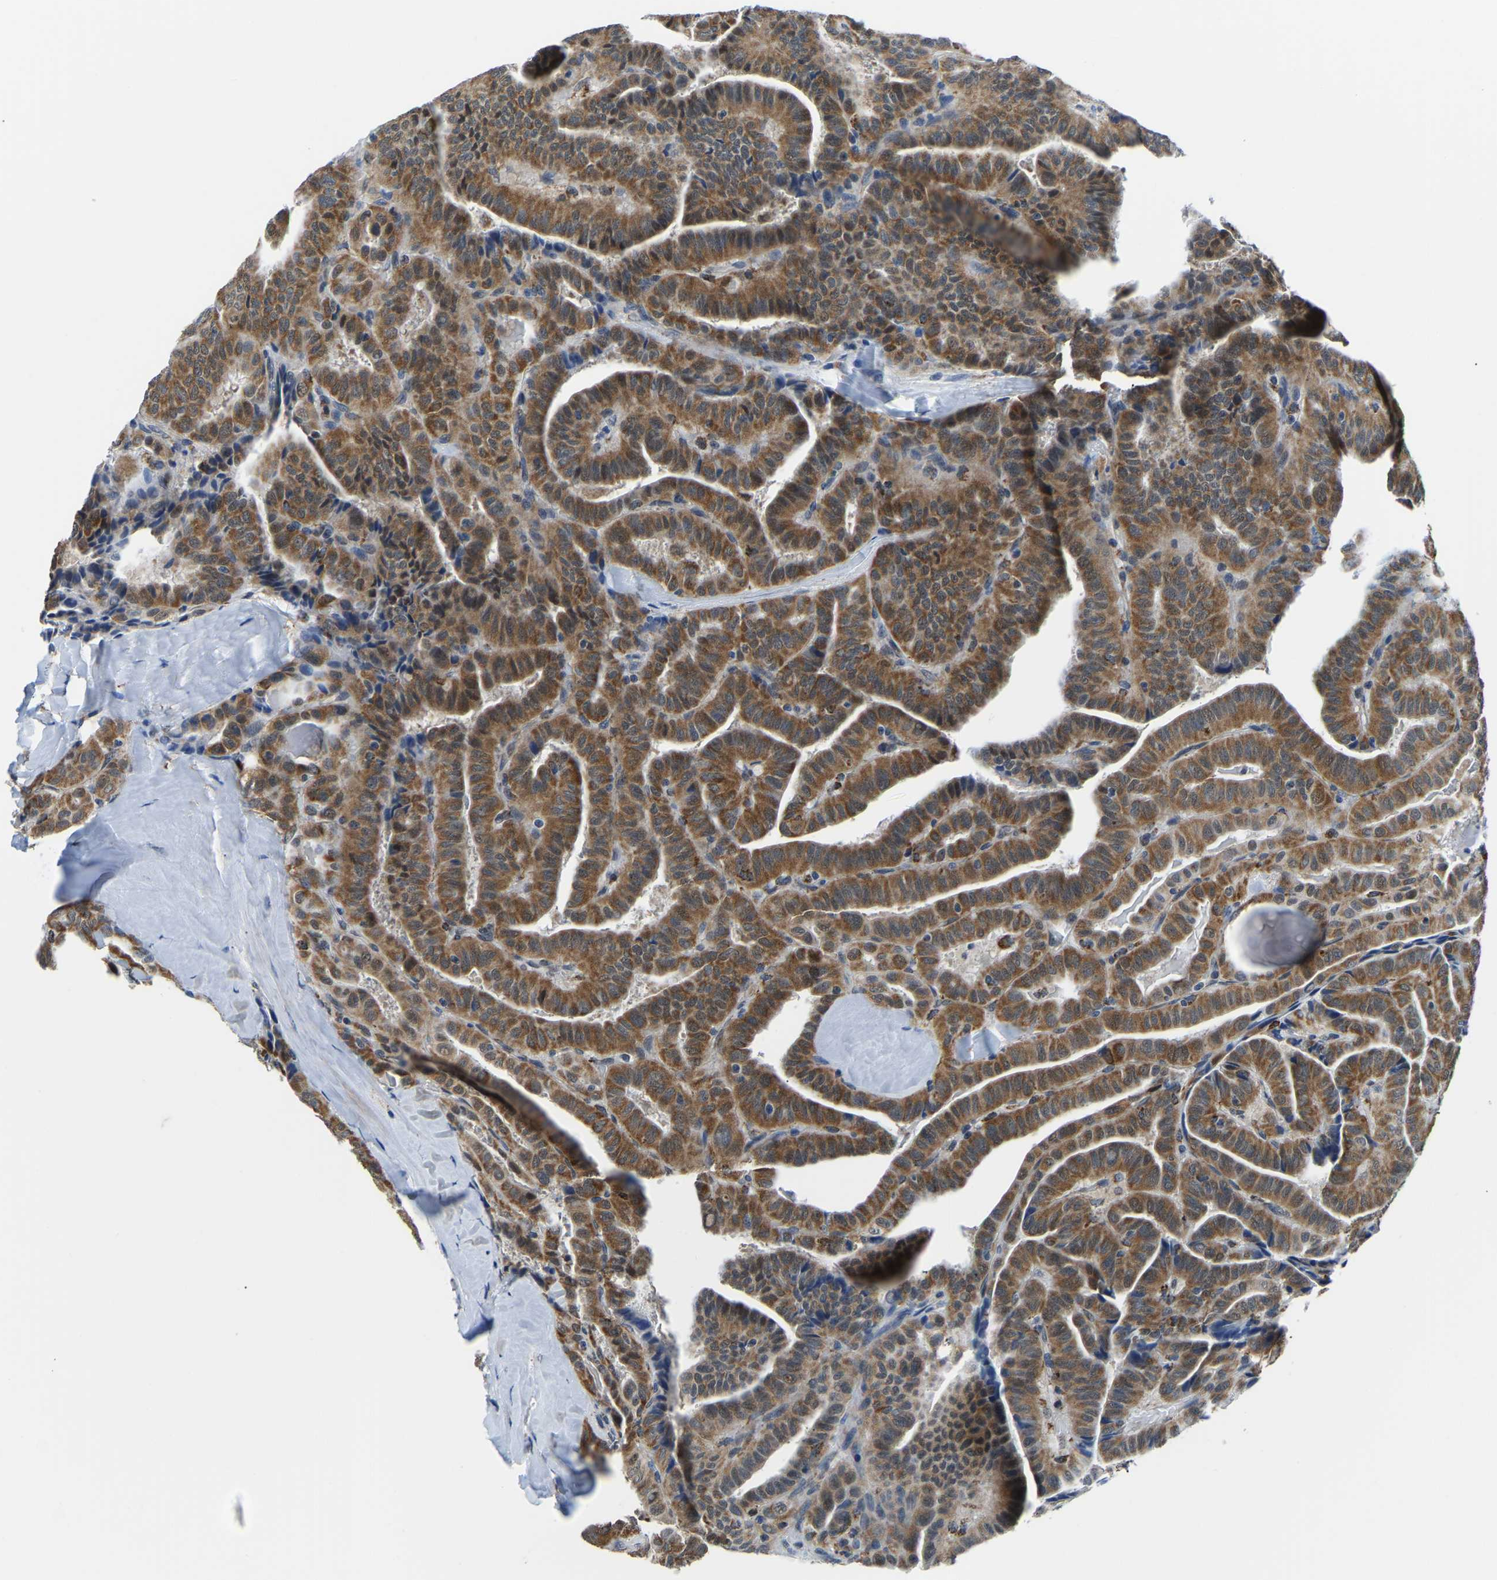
{"staining": {"intensity": "moderate", "quantity": ">75%", "location": "cytoplasmic/membranous,nuclear"}, "tissue": "thyroid cancer", "cell_type": "Tumor cells", "image_type": "cancer", "snomed": [{"axis": "morphology", "description": "Papillary adenocarcinoma, NOS"}, {"axis": "topography", "description": "Thyroid gland"}], "caption": "Immunohistochemical staining of thyroid cancer reveals medium levels of moderate cytoplasmic/membranous and nuclear expression in about >75% of tumor cells.", "gene": "BNIP3L", "patient": {"sex": "male", "age": 77}}